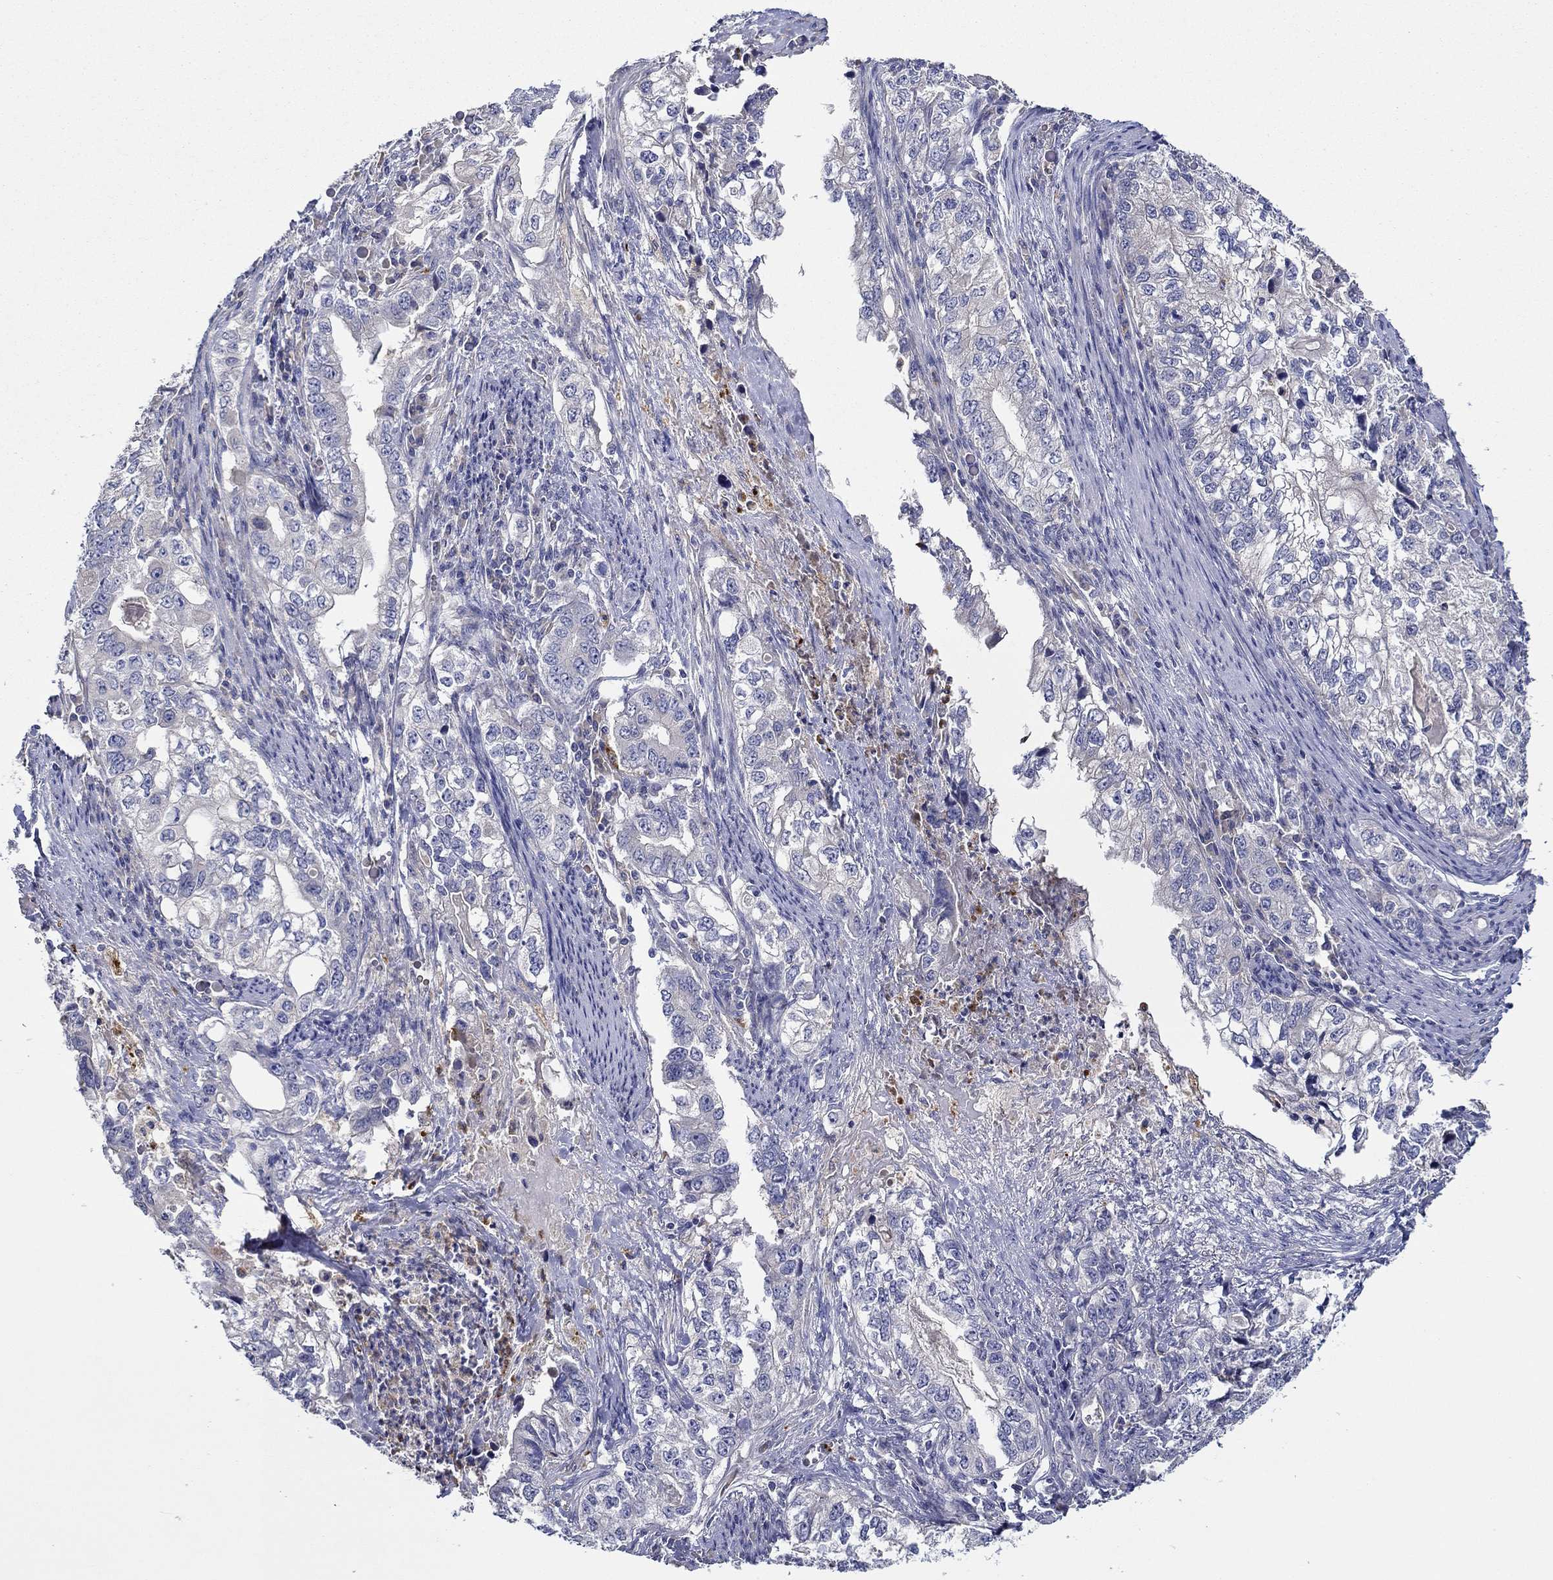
{"staining": {"intensity": "negative", "quantity": "none", "location": "none"}, "tissue": "stomach cancer", "cell_type": "Tumor cells", "image_type": "cancer", "snomed": [{"axis": "morphology", "description": "Adenocarcinoma, NOS"}, {"axis": "topography", "description": "Stomach, lower"}], "caption": "DAB (3,3'-diaminobenzidine) immunohistochemical staining of human stomach cancer (adenocarcinoma) exhibits no significant staining in tumor cells.", "gene": "CHIT1", "patient": {"sex": "female", "age": 72}}